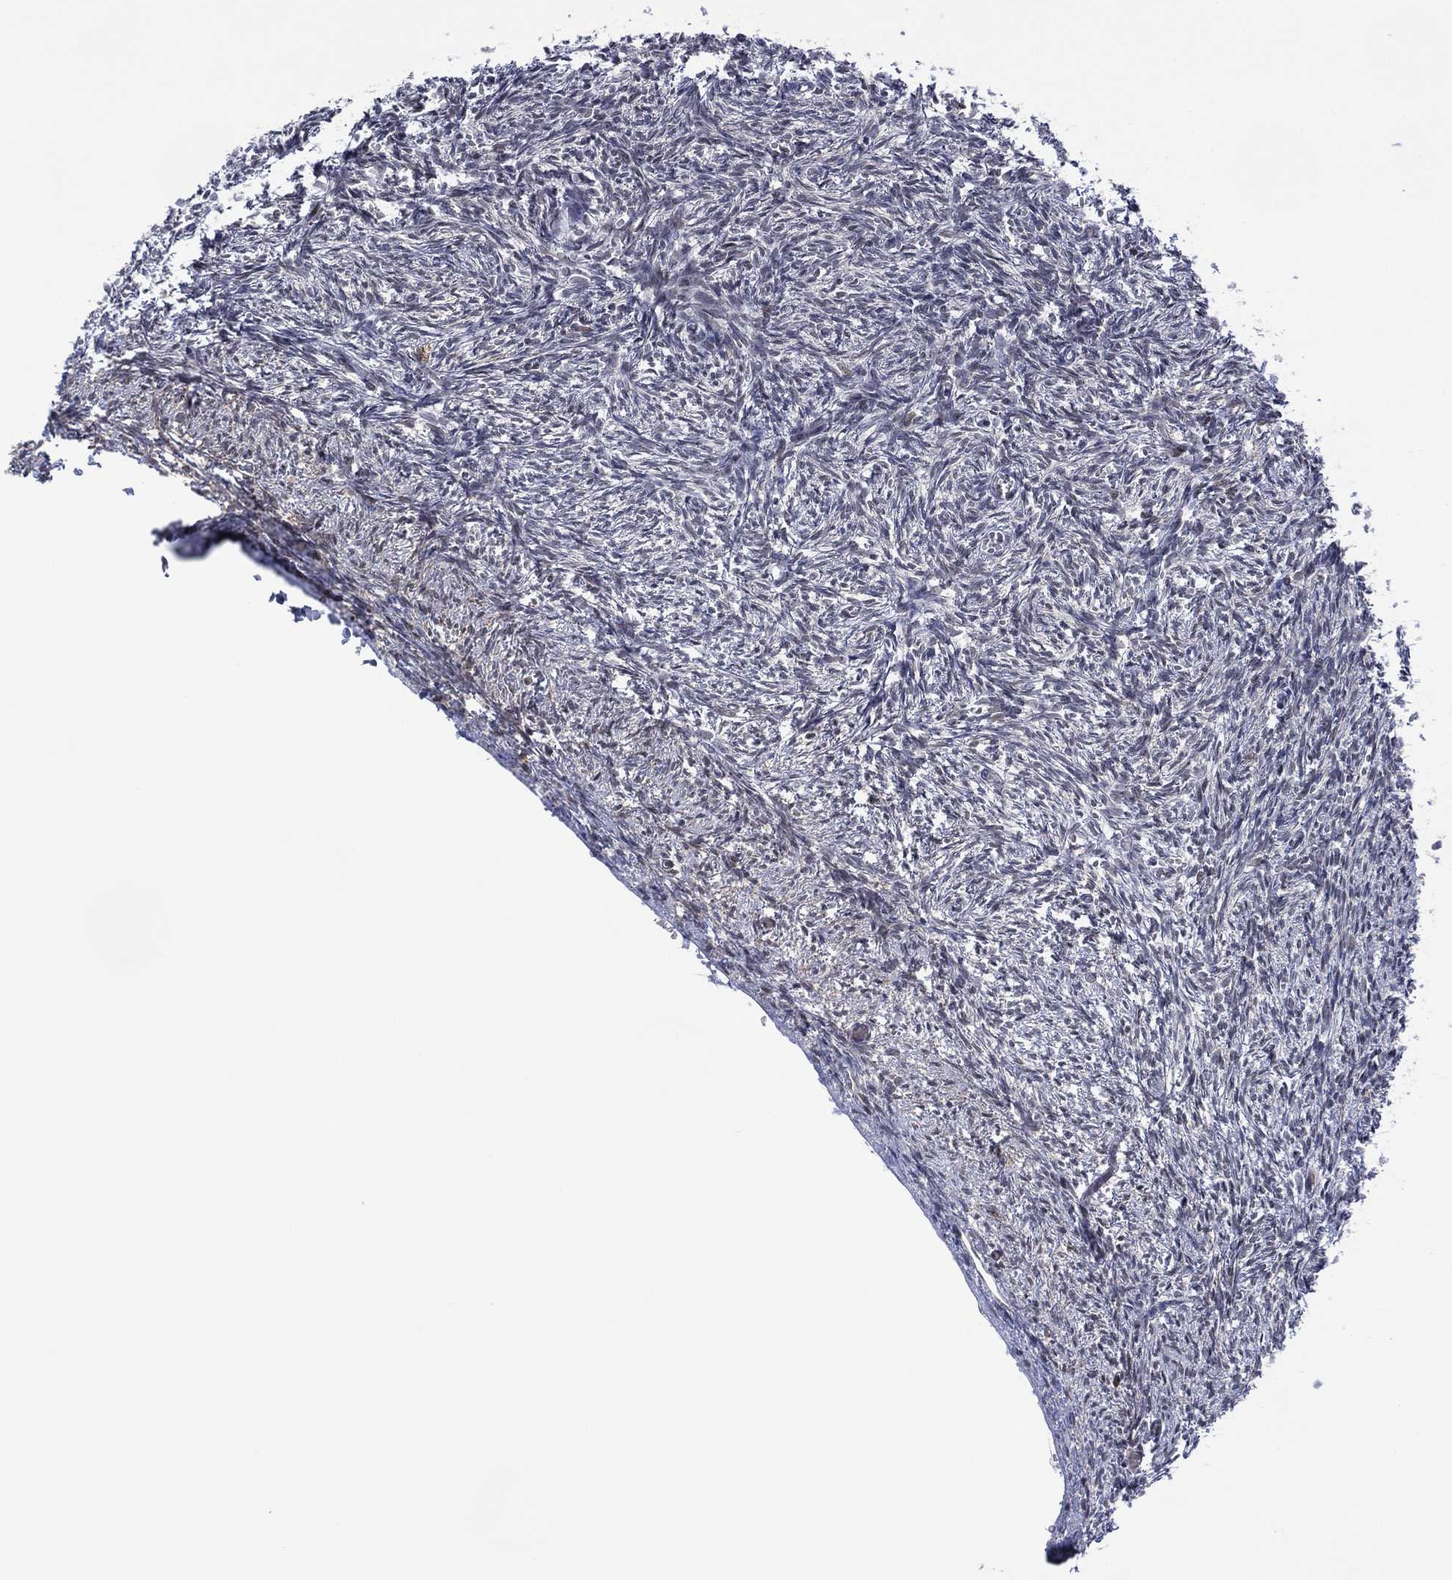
{"staining": {"intensity": "moderate", "quantity": "<25%", "location": "cytoplasmic/membranous"}, "tissue": "ovary", "cell_type": "Ovarian stroma cells", "image_type": "normal", "snomed": [{"axis": "morphology", "description": "Normal tissue, NOS"}, {"axis": "topography", "description": "Ovary"}], "caption": "Immunohistochemical staining of benign ovary displays low levels of moderate cytoplasmic/membranous staining in about <25% of ovarian stroma cells.", "gene": "DPP4", "patient": {"sex": "female", "age": 43}}